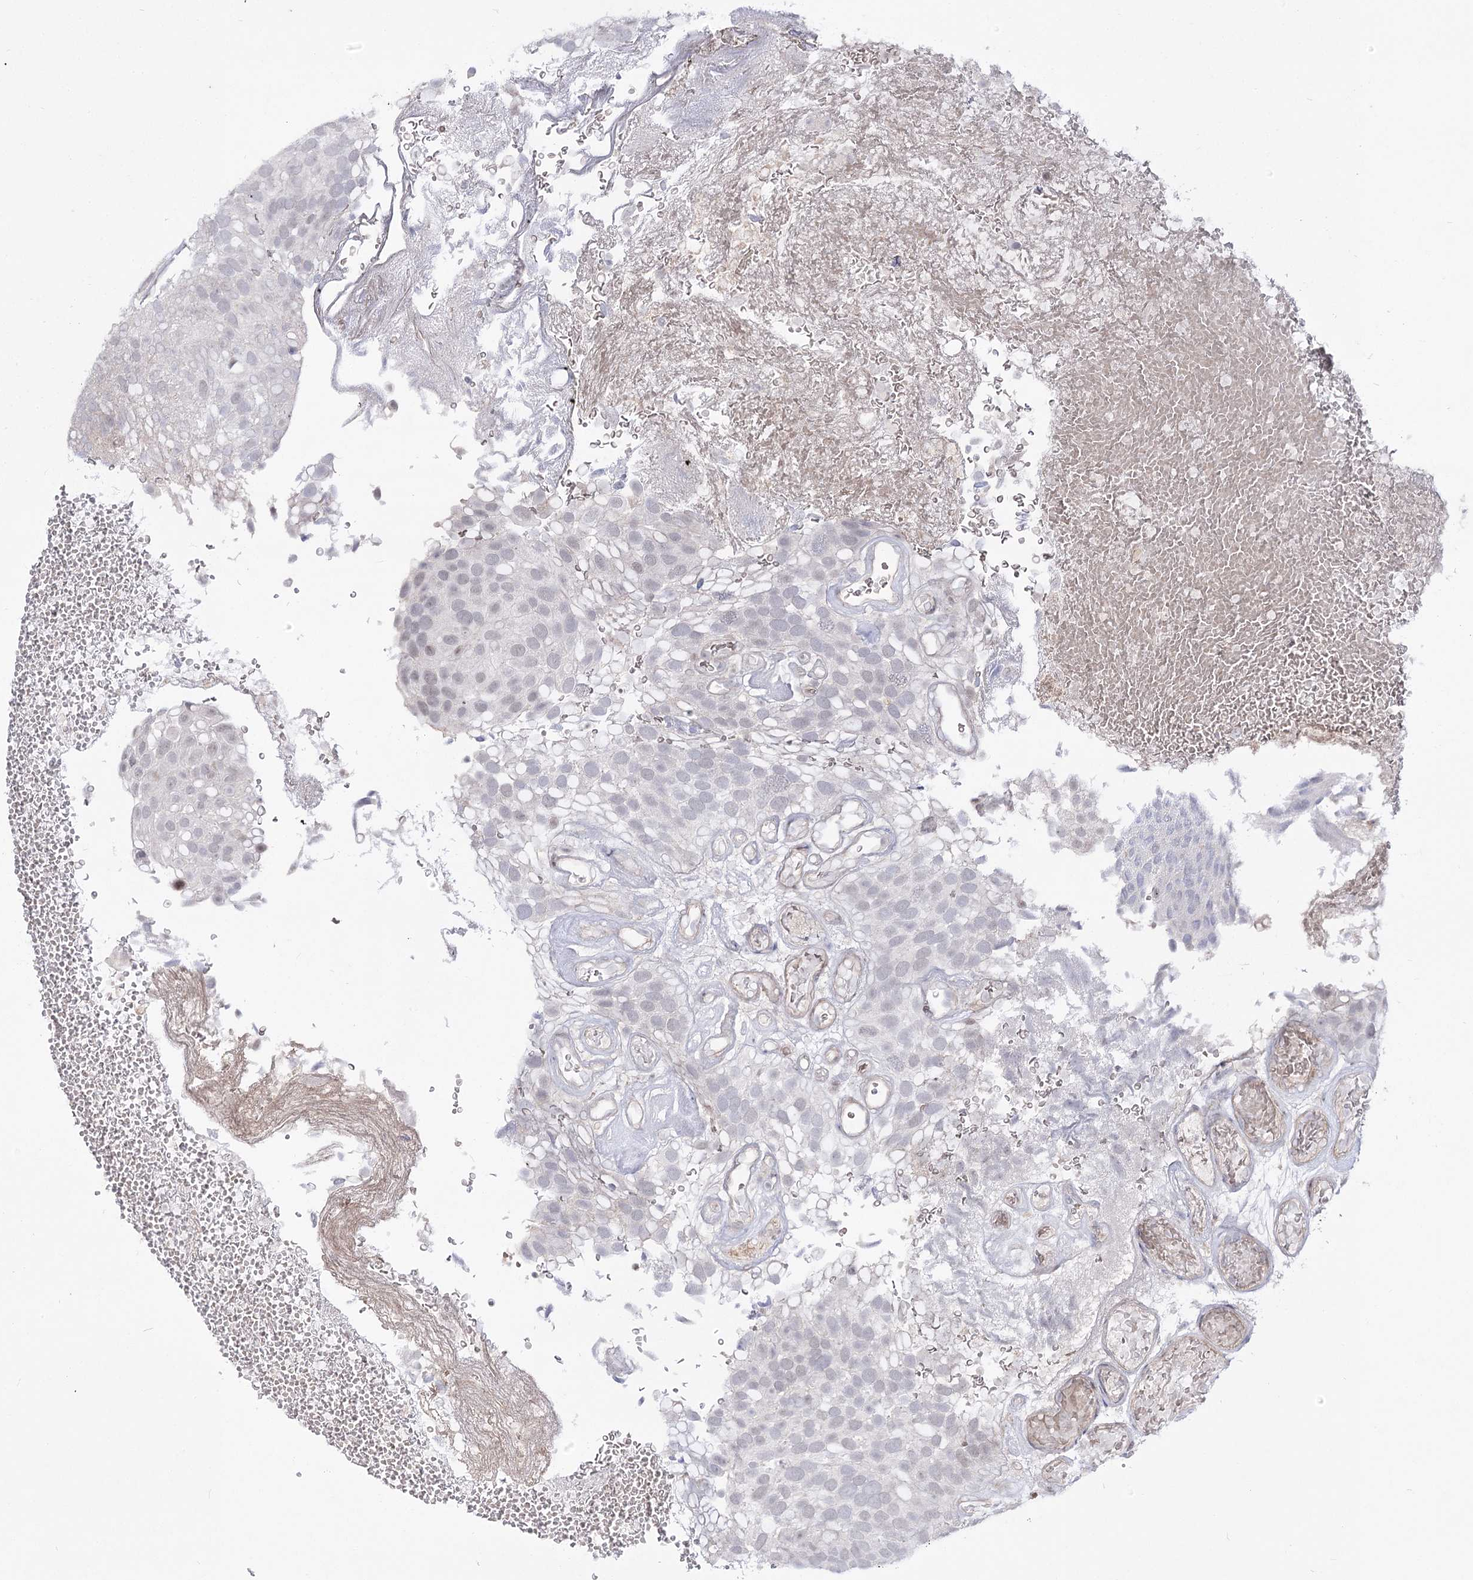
{"staining": {"intensity": "negative", "quantity": "none", "location": "none"}, "tissue": "urothelial cancer", "cell_type": "Tumor cells", "image_type": "cancer", "snomed": [{"axis": "morphology", "description": "Urothelial carcinoma, Low grade"}, {"axis": "topography", "description": "Urinary bladder"}], "caption": "Photomicrograph shows no significant protein staining in tumor cells of urothelial cancer.", "gene": "RRP9", "patient": {"sex": "male", "age": 78}}